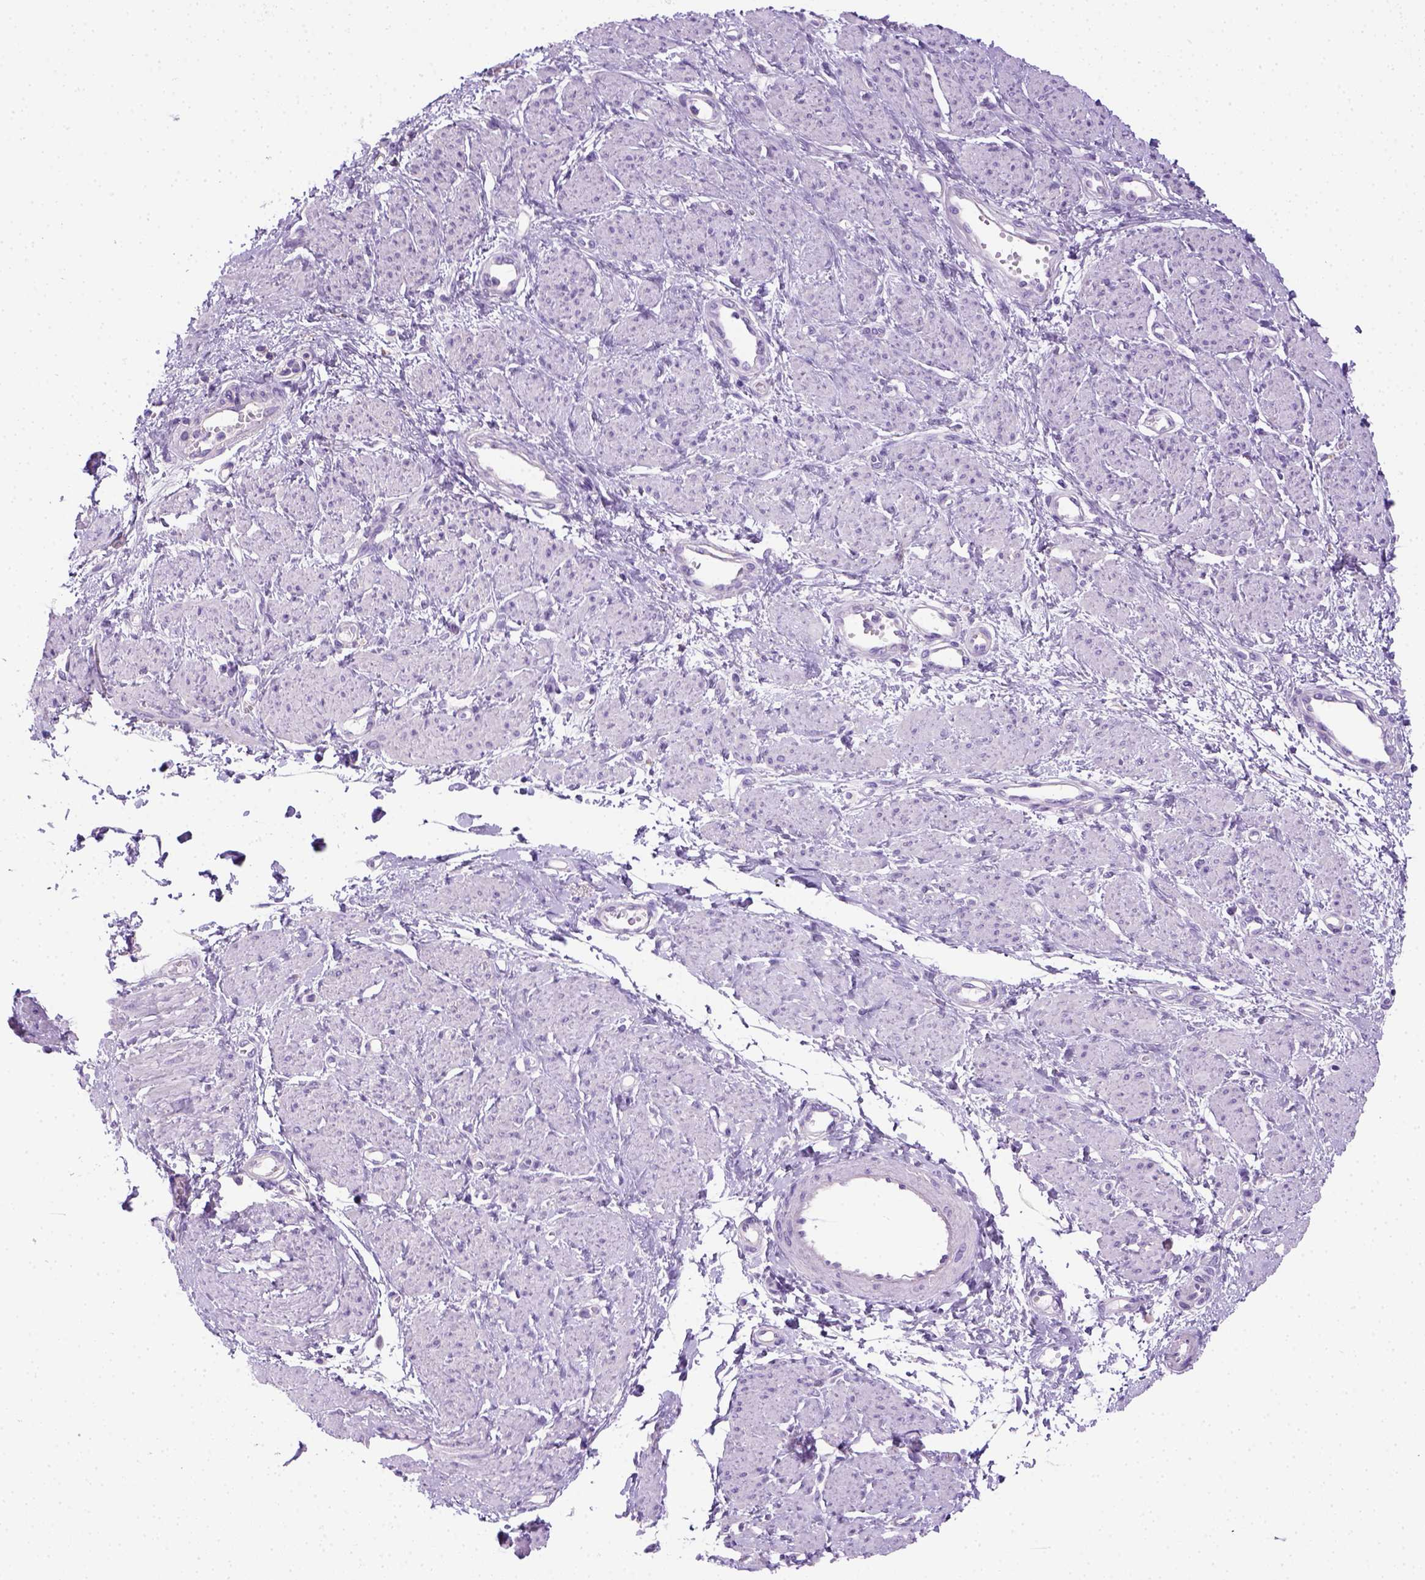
{"staining": {"intensity": "negative", "quantity": "none", "location": "none"}, "tissue": "smooth muscle", "cell_type": "Smooth muscle cells", "image_type": "normal", "snomed": [{"axis": "morphology", "description": "Normal tissue, NOS"}, {"axis": "topography", "description": "Smooth muscle"}, {"axis": "topography", "description": "Uterus"}], "caption": "This is a image of immunohistochemistry staining of benign smooth muscle, which shows no staining in smooth muscle cells.", "gene": "KRT71", "patient": {"sex": "female", "age": 39}}